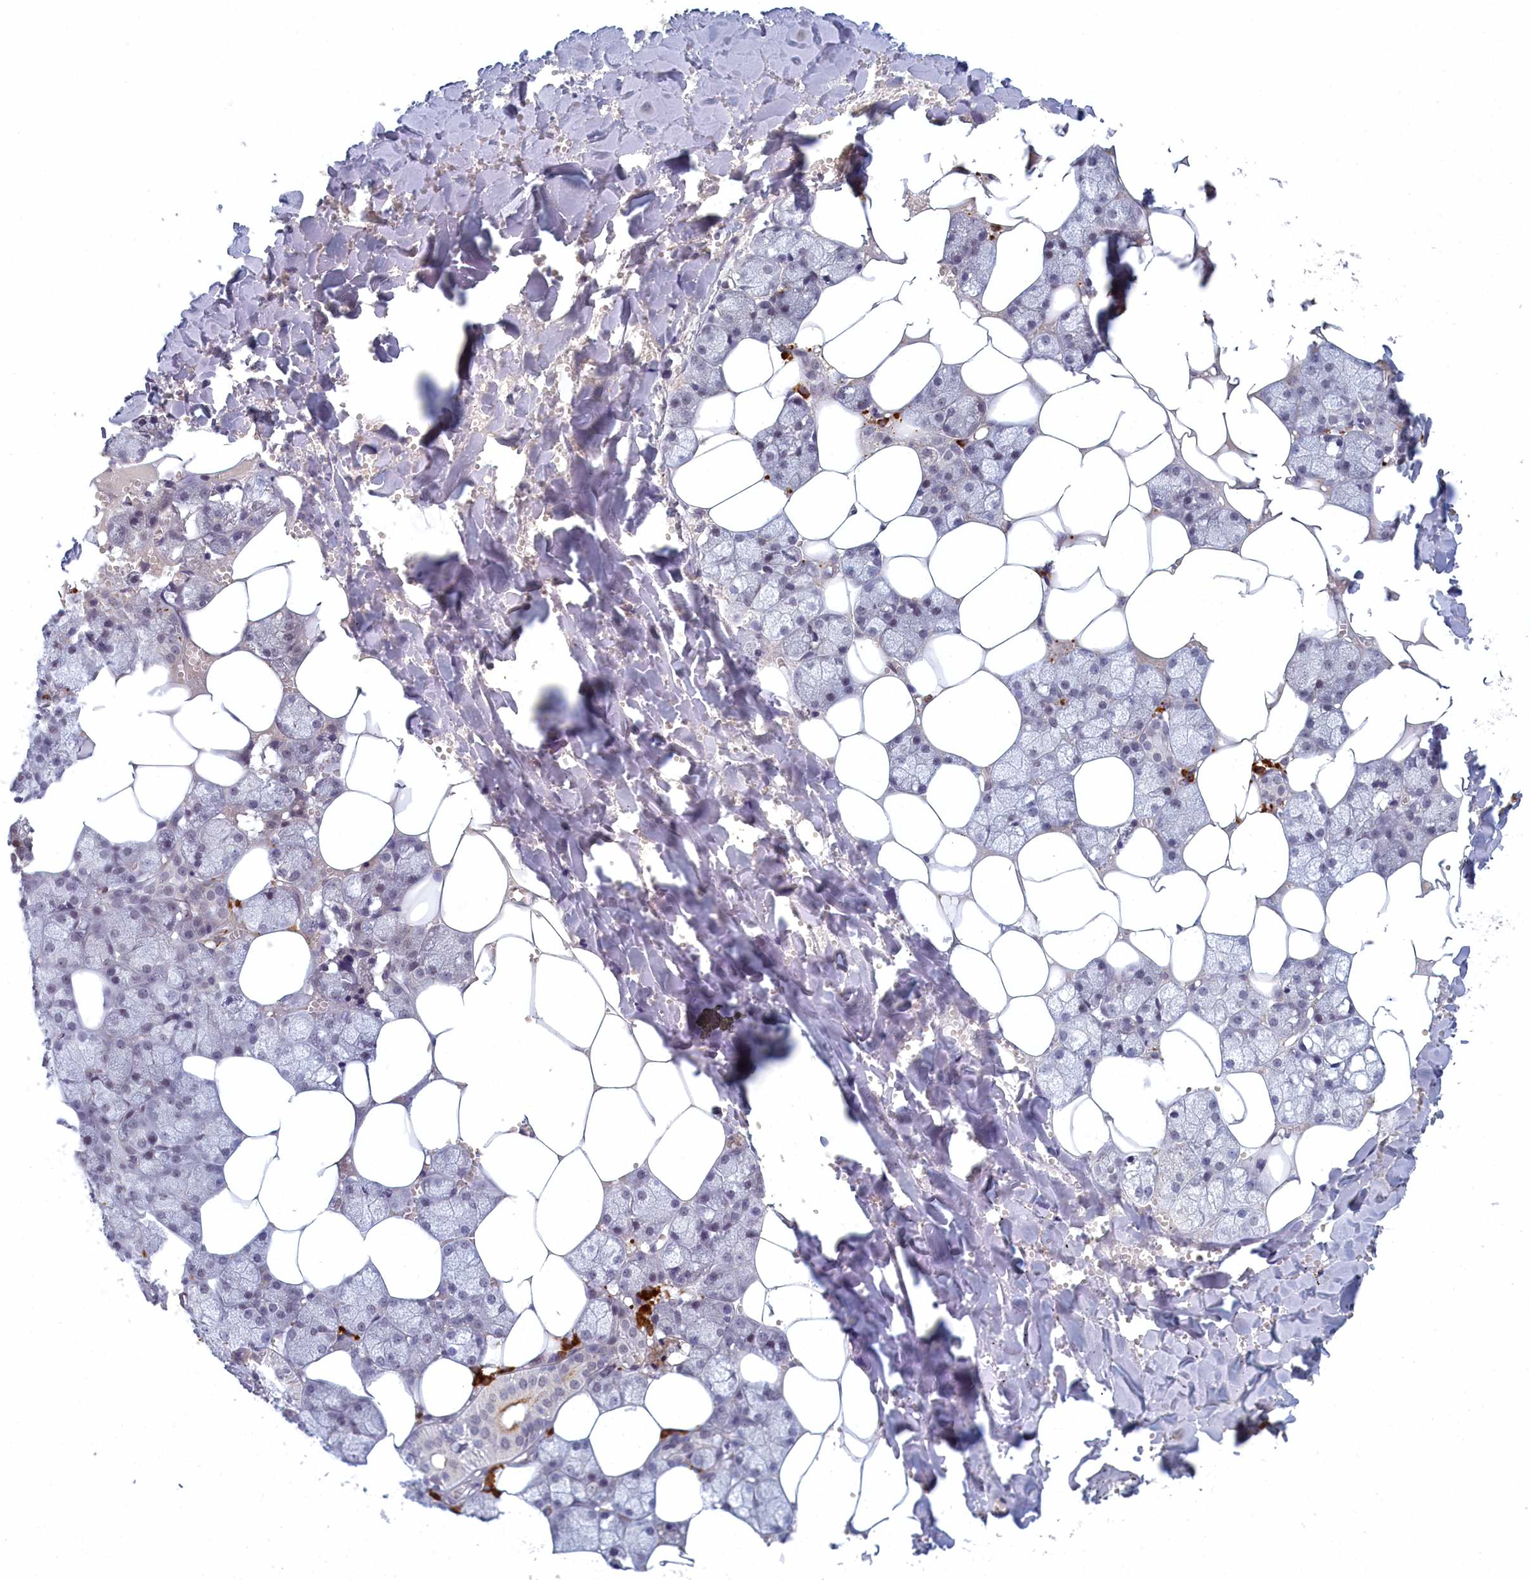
{"staining": {"intensity": "moderate", "quantity": "<25%", "location": "cytoplasmic/membranous"}, "tissue": "salivary gland", "cell_type": "Glandular cells", "image_type": "normal", "snomed": [{"axis": "morphology", "description": "Normal tissue, NOS"}, {"axis": "topography", "description": "Salivary gland"}], "caption": "A high-resolution histopathology image shows immunohistochemistry (IHC) staining of normal salivary gland, which displays moderate cytoplasmic/membranous positivity in about <25% of glandular cells.", "gene": "DNAJC17", "patient": {"sex": "male", "age": 62}}